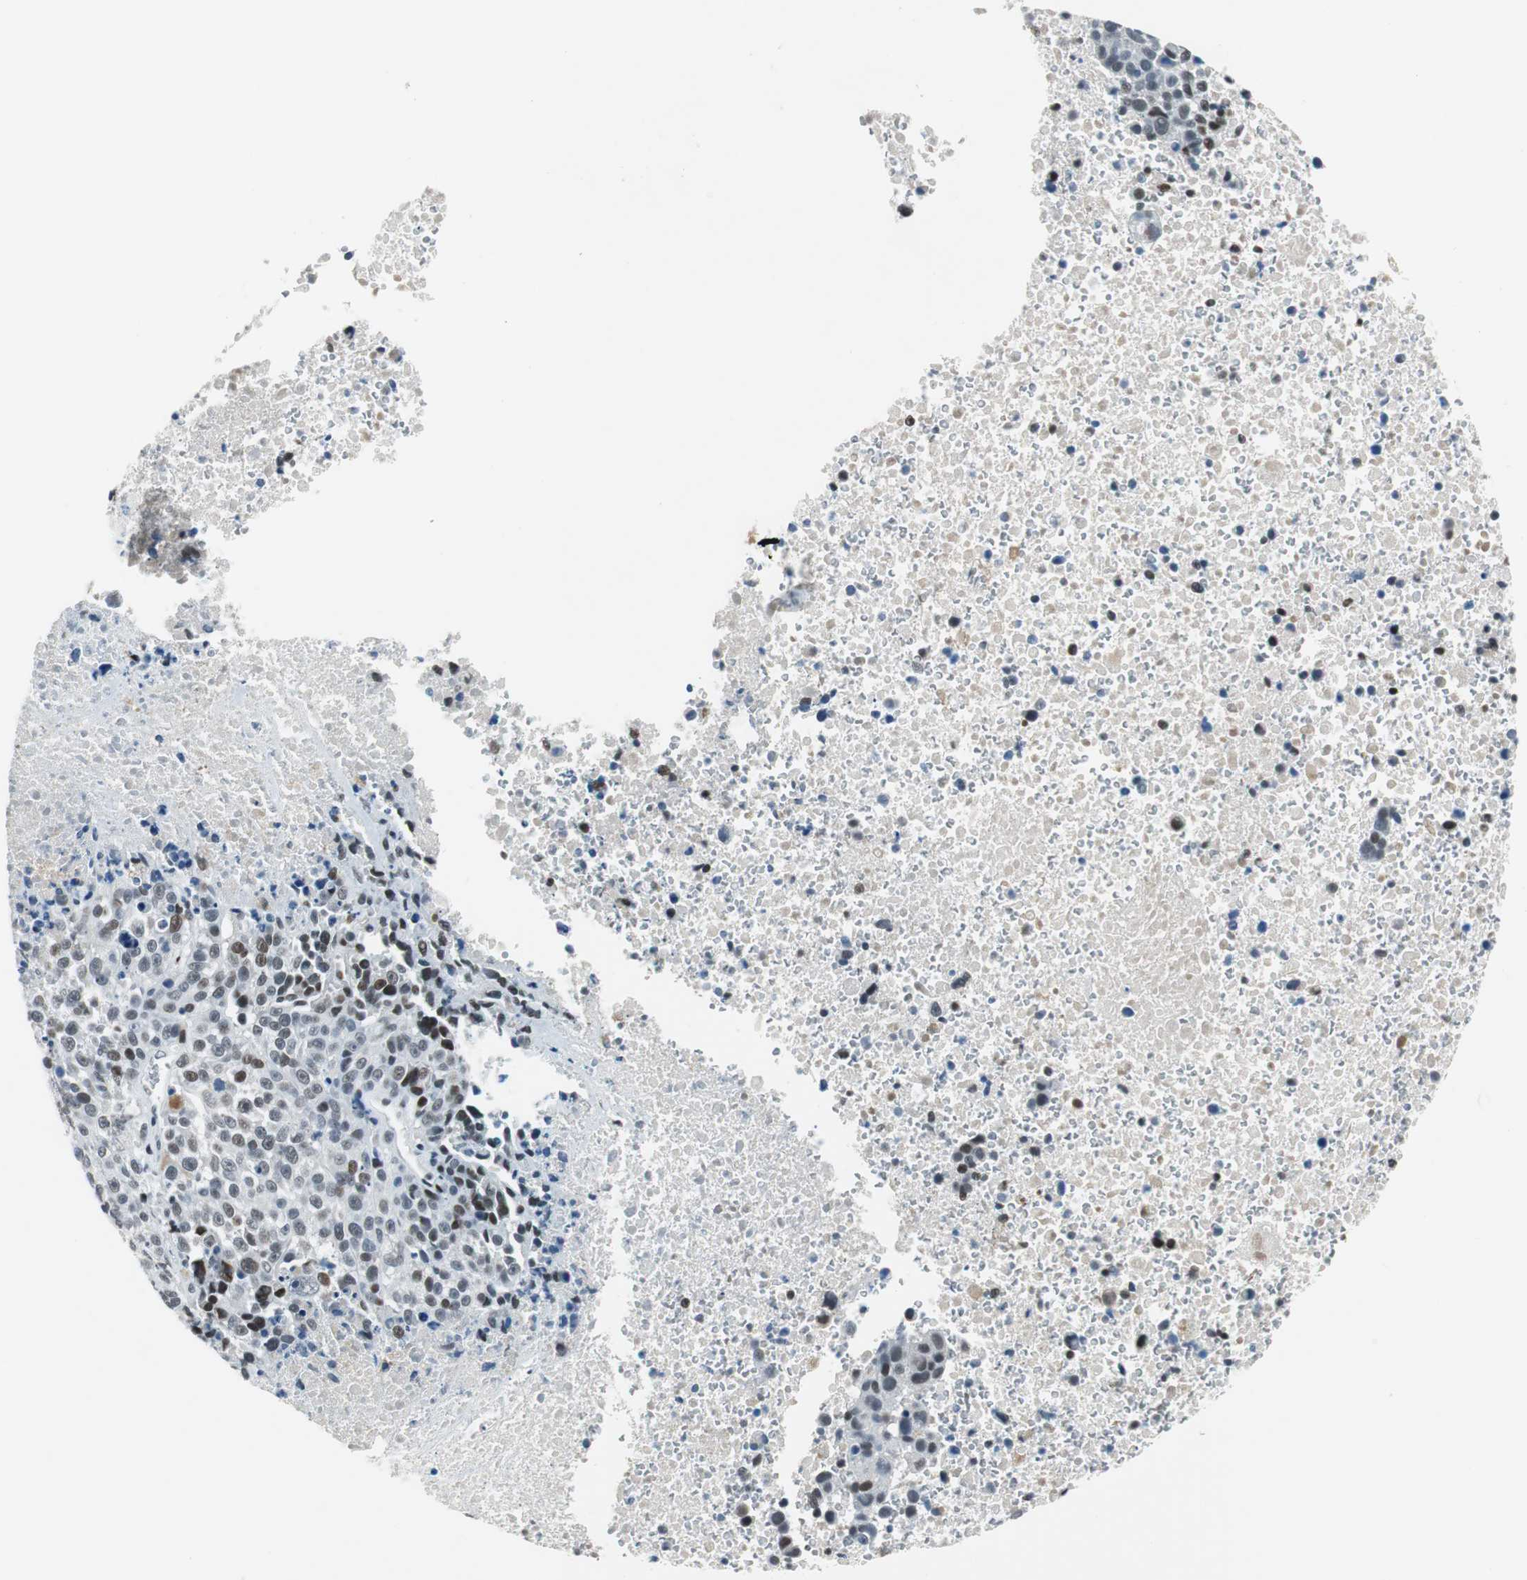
{"staining": {"intensity": "weak", "quantity": "<25%", "location": "nuclear"}, "tissue": "melanoma", "cell_type": "Tumor cells", "image_type": "cancer", "snomed": [{"axis": "morphology", "description": "Malignant melanoma, Metastatic site"}, {"axis": "topography", "description": "Cerebral cortex"}], "caption": "Immunohistochemical staining of malignant melanoma (metastatic site) demonstrates no significant positivity in tumor cells.", "gene": "HDAC3", "patient": {"sex": "female", "age": 52}}